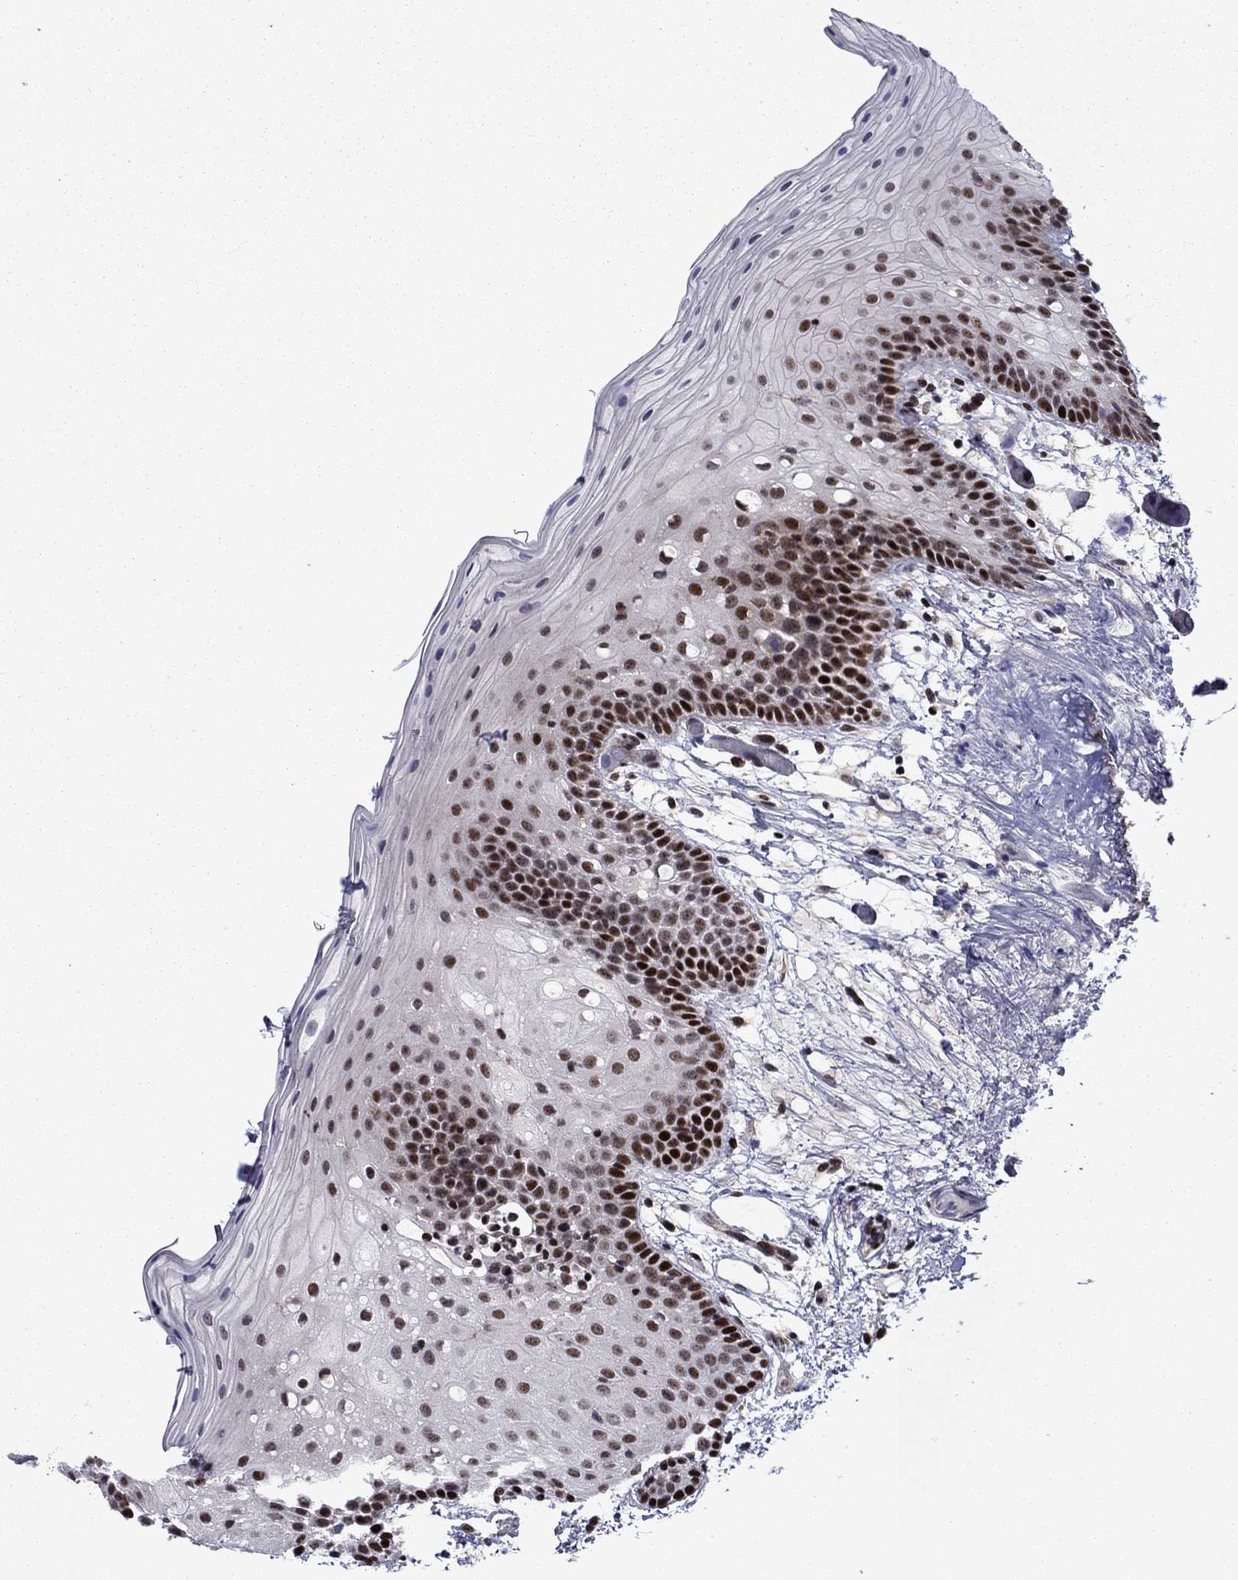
{"staining": {"intensity": "strong", "quantity": "25%-75%", "location": "nuclear"}, "tissue": "oral mucosa", "cell_type": "Squamous epithelial cells", "image_type": "normal", "snomed": [{"axis": "morphology", "description": "Normal tissue, NOS"}, {"axis": "topography", "description": "Oral tissue"}, {"axis": "topography", "description": "Tounge, NOS"}], "caption": "Oral mucosa stained for a protein shows strong nuclear positivity in squamous epithelial cells. The staining is performed using DAB (3,3'-diaminobenzidine) brown chromogen to label protein expression. The nuclei are counter-stained blue using hematoxylin.", "gene": "SURF2", "patient": {"sex": "female", "age": 83}}